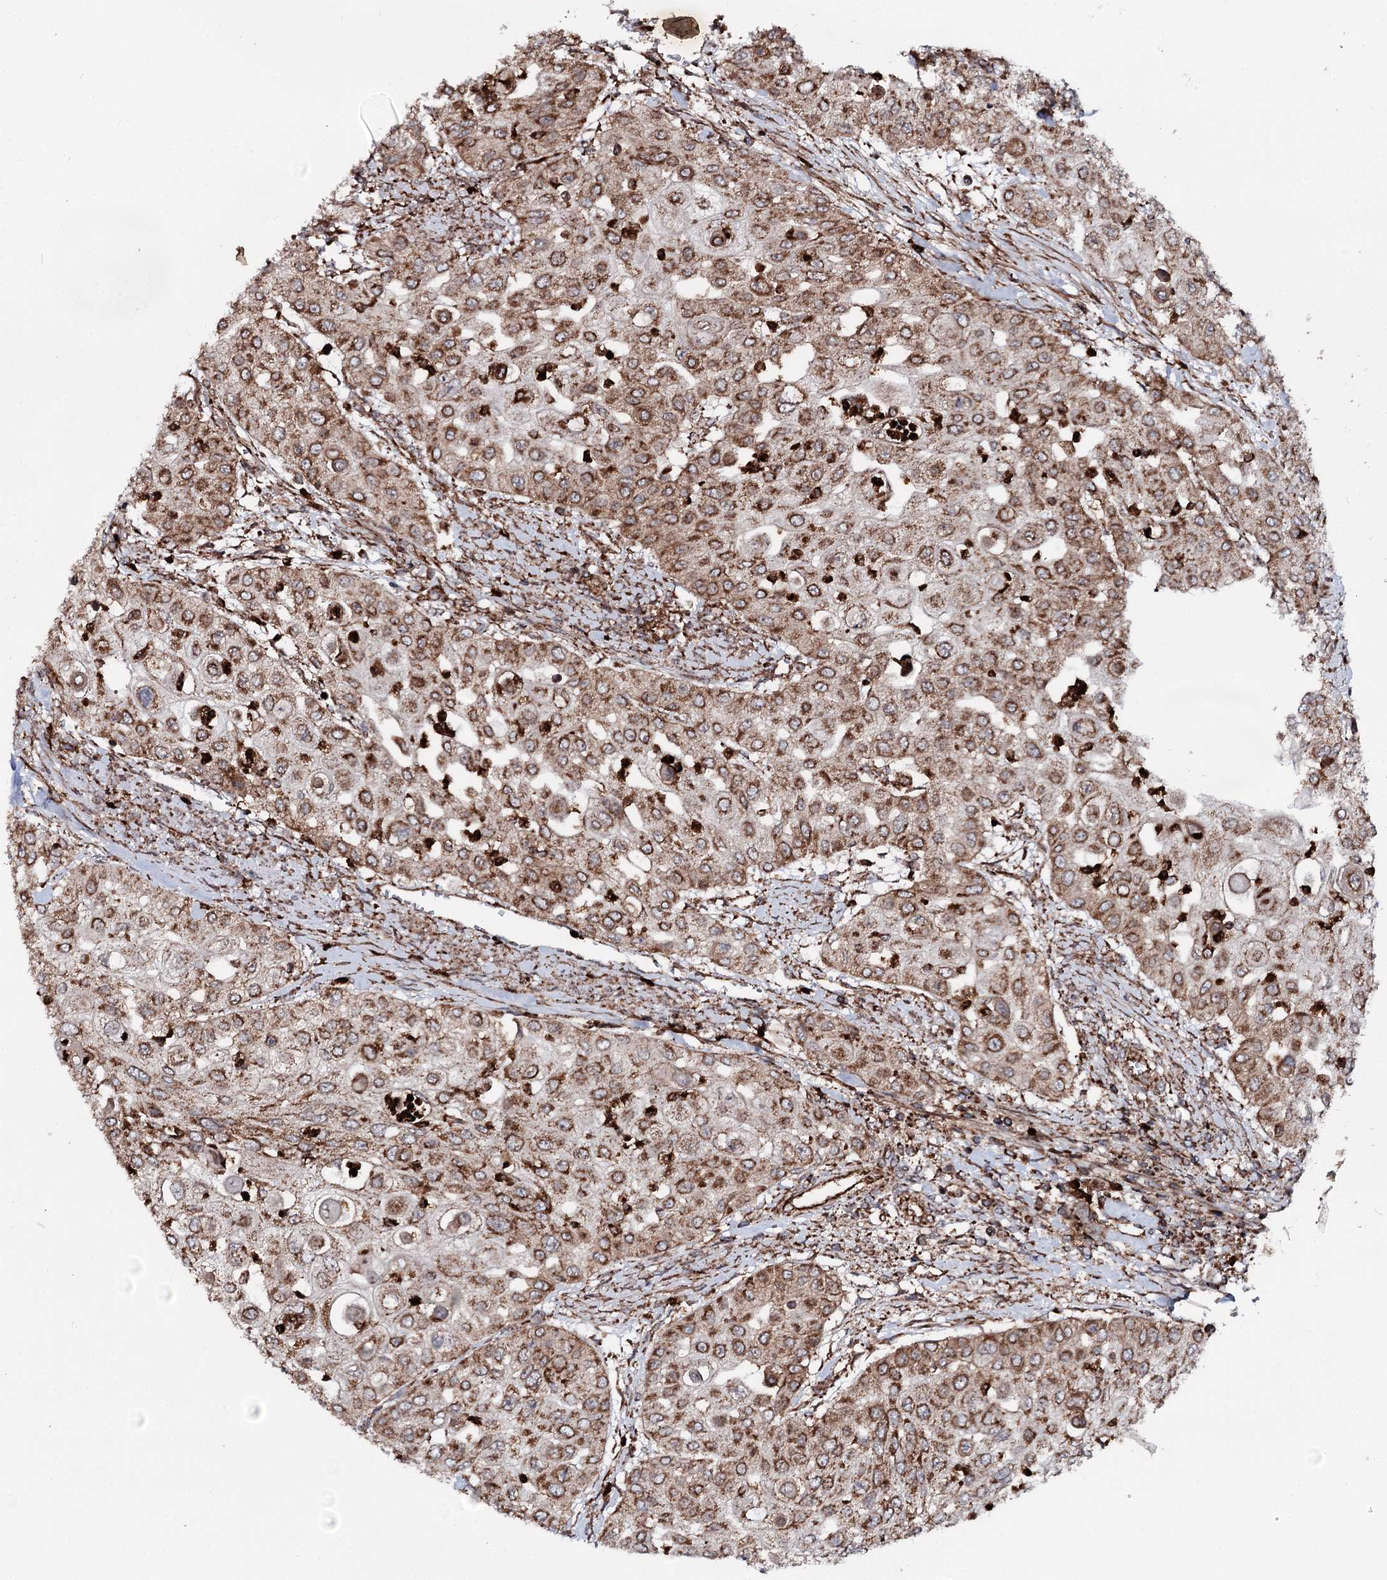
{"staining": {"intensity": "moderate", "quantity": ">75%", "location": "cytoplasmic/membranous"}, "tissue": "urothelial cancer", "cell_type": "Tumor cells", "image_type": "cancer", "snomed": [{"axis": "morphology", "description": "Urothelial carcinoma, High grade"}, {"axis": "topography", "description": "Urinary bladder"}], "caption": "This is a histology image of immunohistochemistry staining of urothelial cancer, which shows moderate staining in the cytoplasmic/membranous of tumor cells.", "gene": "FGFR1OP2", "patient": {"sex": "female", "age": 79}}